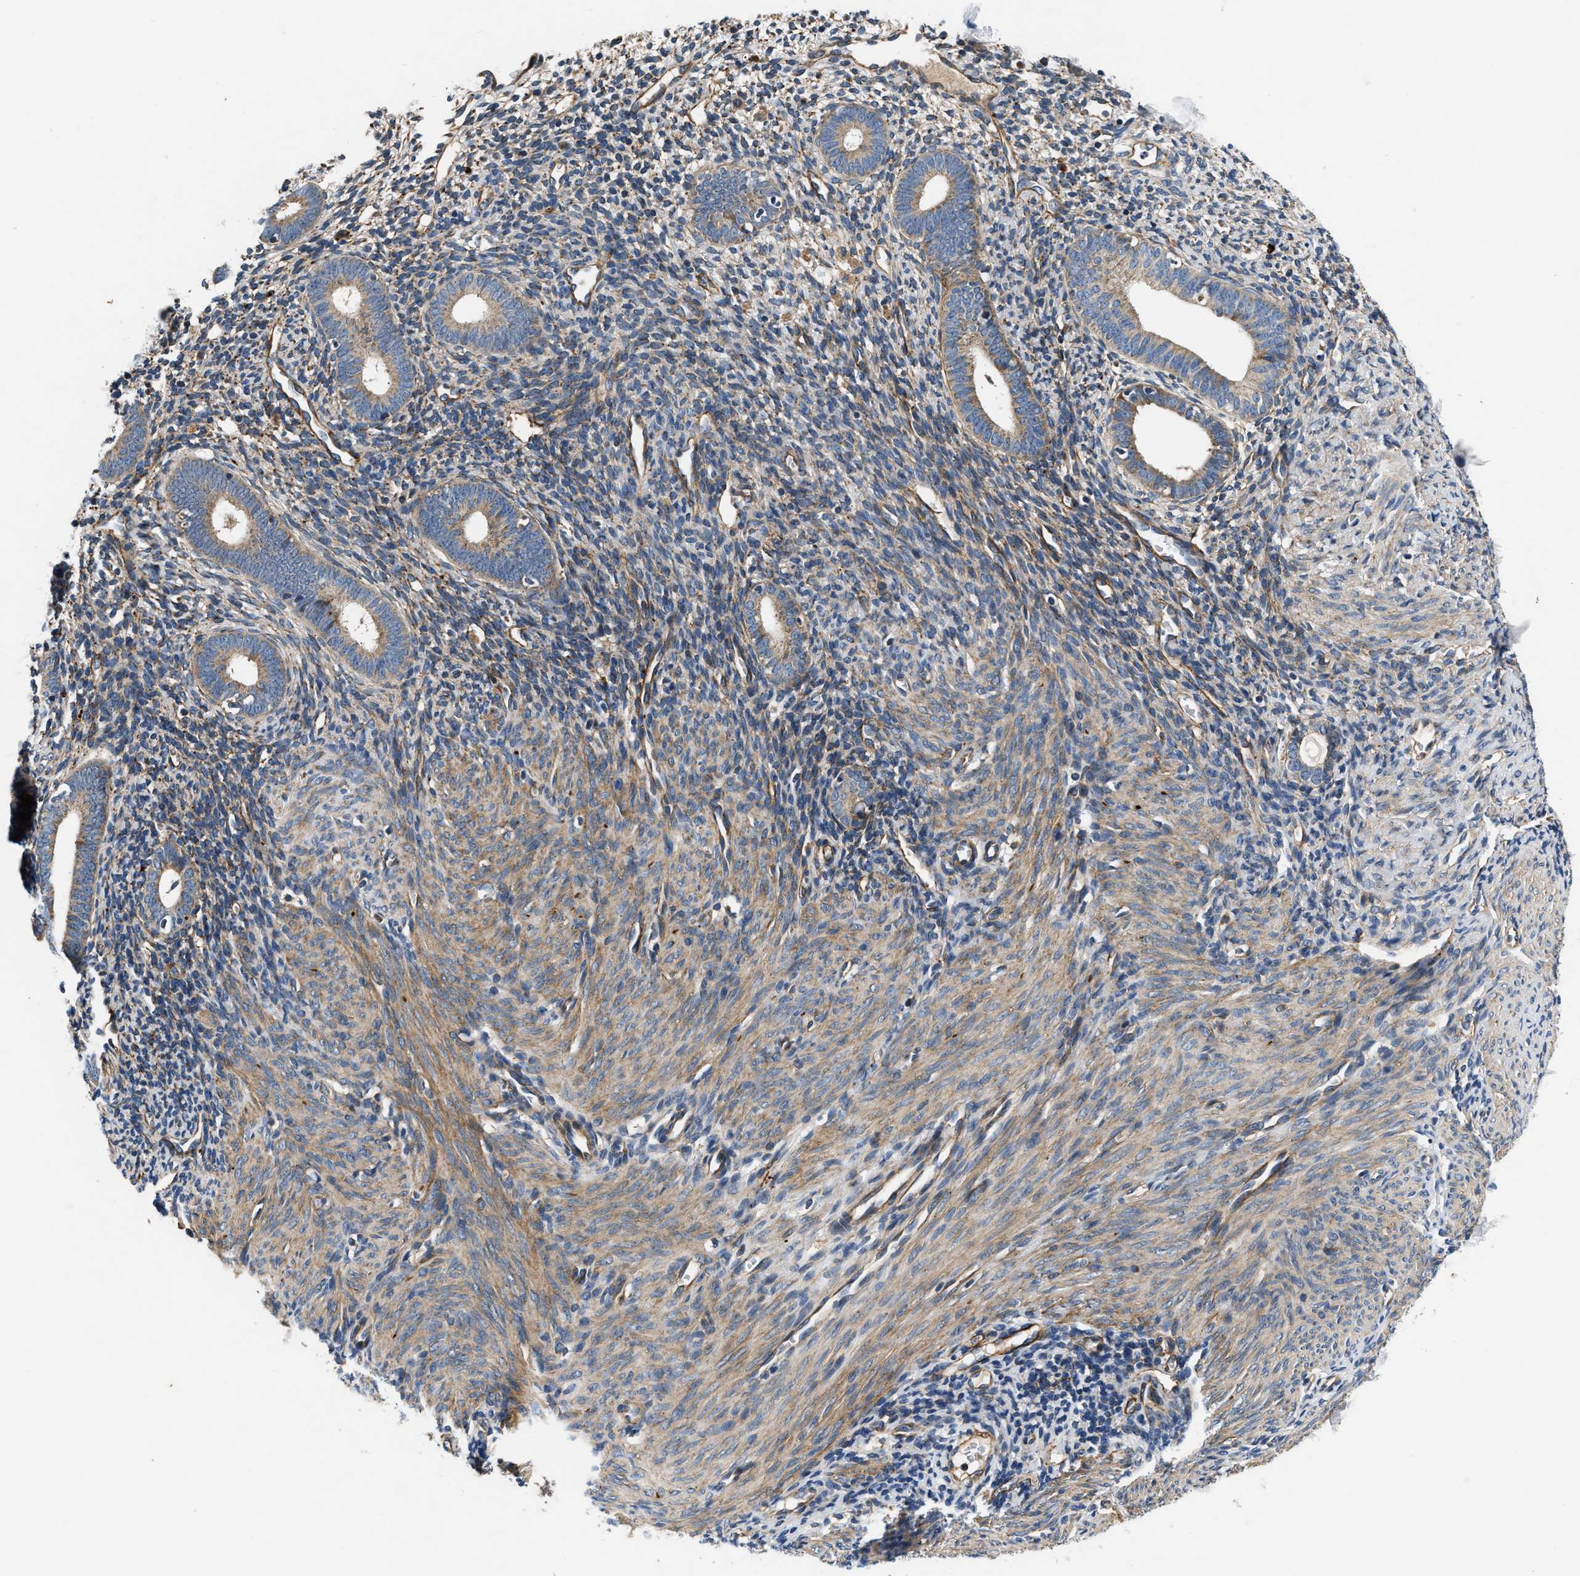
{"staining": {"intensity": "moderate", "quantity": "25%-75%", "location": "cytoplasmic/membranous"}, "tissue": "endometrium", "cell_type": "Cells in endometrial stroma", "image_type": "normal", "snomed": [{"axis": "morphology", "description": "Normal tissue, NOS"}, {"axis": "morphology", "description": "Adenocarcinoma, NOS"}, {"axis": "topography", "description": "Endometrium"}], "caption": "A high-resolution photomicrograph shows immunohistochemistry (IHC) staining of unremarkable endometrium, which reveals moderate cytoplasmic/membranous staining in approximately 25%-75% of cells in endometrial stroma. Nuclei are stained in blue.", "gene": "NME6", "patient": {"sex": "female", "age": 57}}